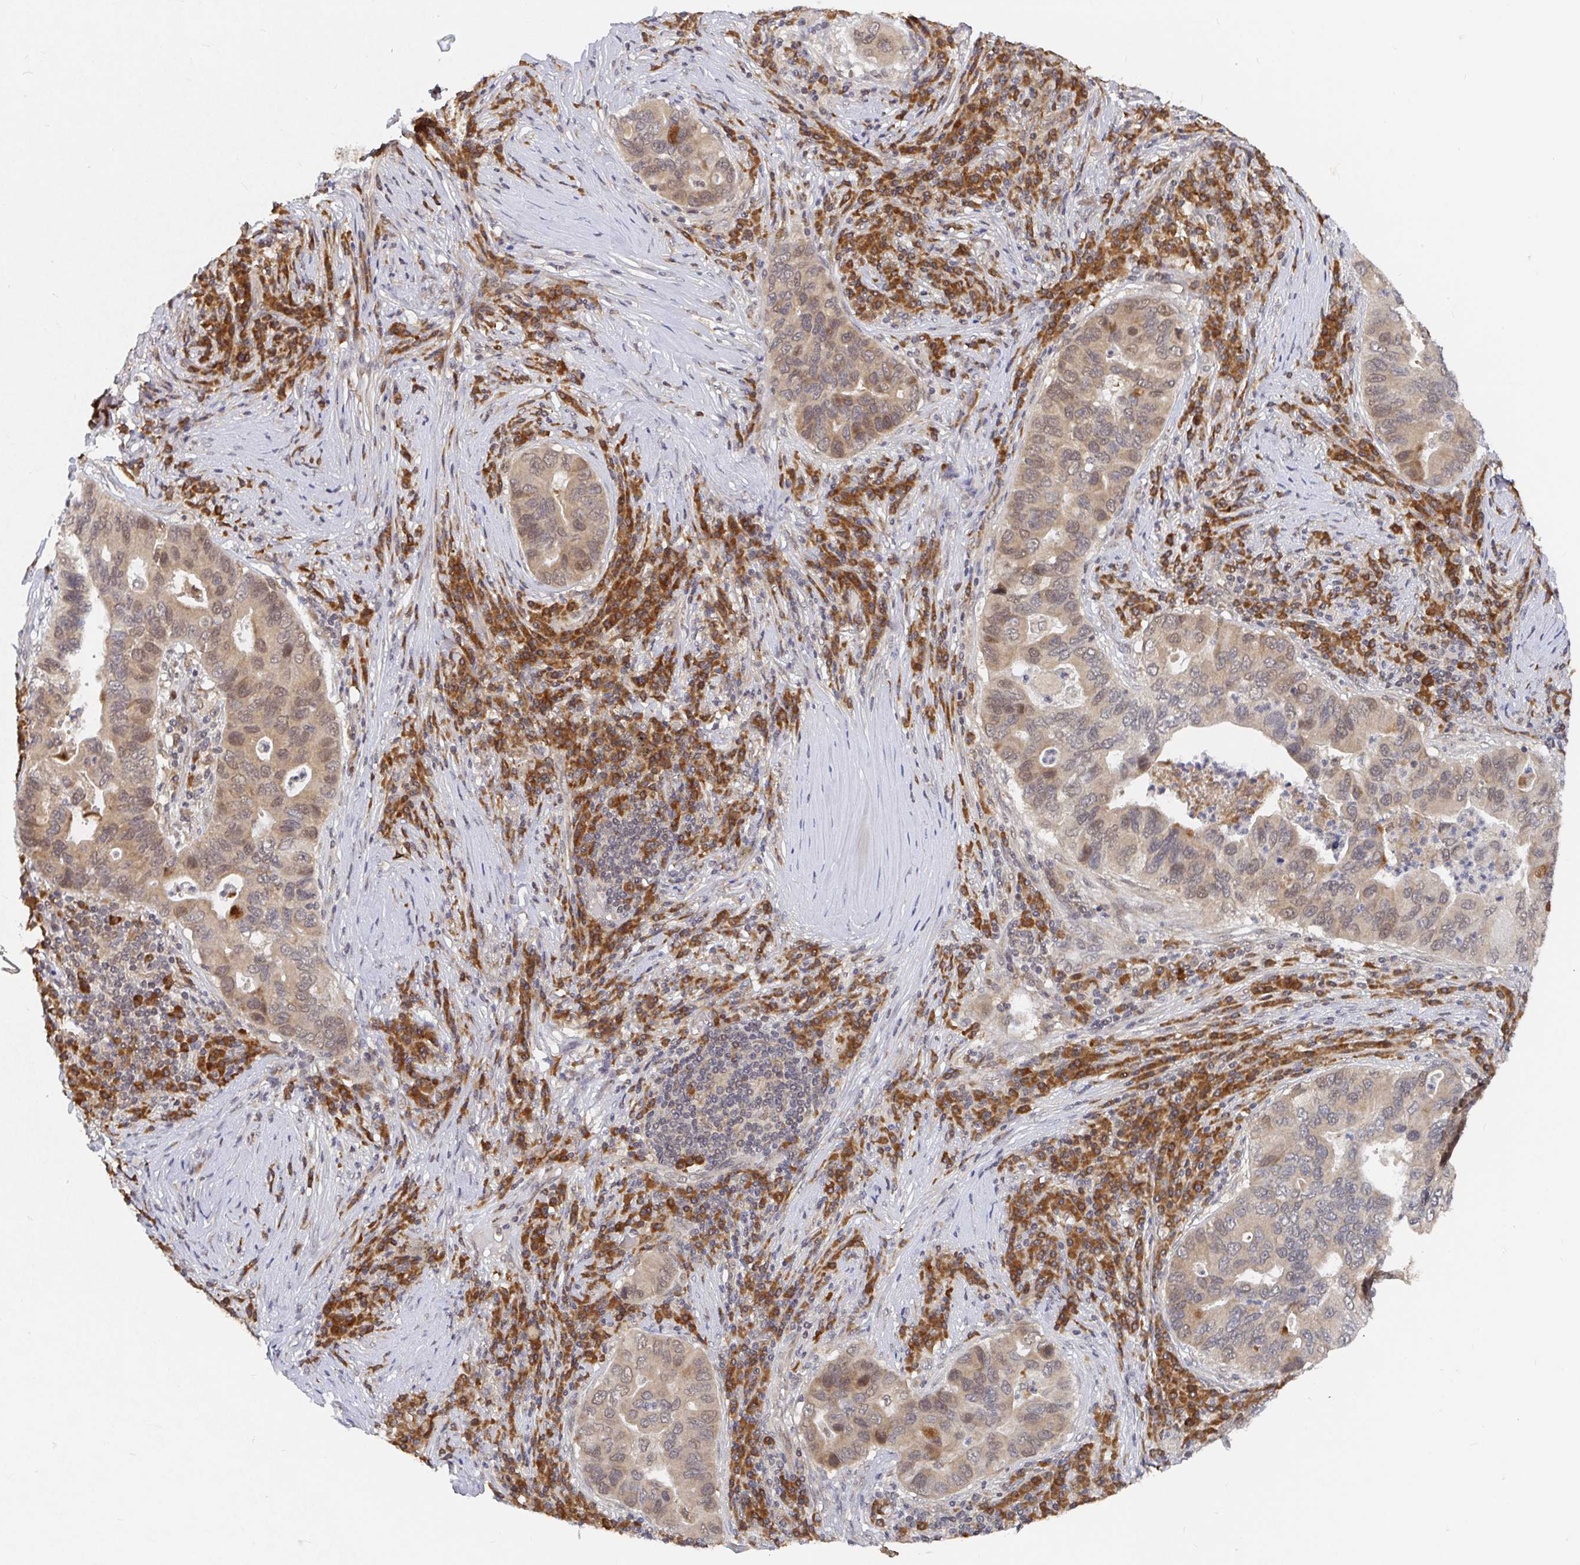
{"staining": {"intensity": "weak", "quantity": "25%-75%", "location": "cytoplasmic/membranous,nuclear"}, "tissue": "lung cancer", "cell_type": "Tumor cells", "image_type": "cancer", "snomed": [{"axis": "morphology", "description": "Adenocarcinoma, NOS"}, {"axis": "morphology", "description": "Adenocarcinoma, metastatic, NOS"}, {"axis": "topography", "description": "Lymph node"}, {"axis": "topography", "description": "Lung"}], "caption": "Protein expression analysis of human lung adenocarcinoma reveals weak cytoplasmic/membranous and nuclear expression in about 25%-75% of tumor cells.", "gene": "ALG1", "patient": {"sex": "female", "age": 54}}